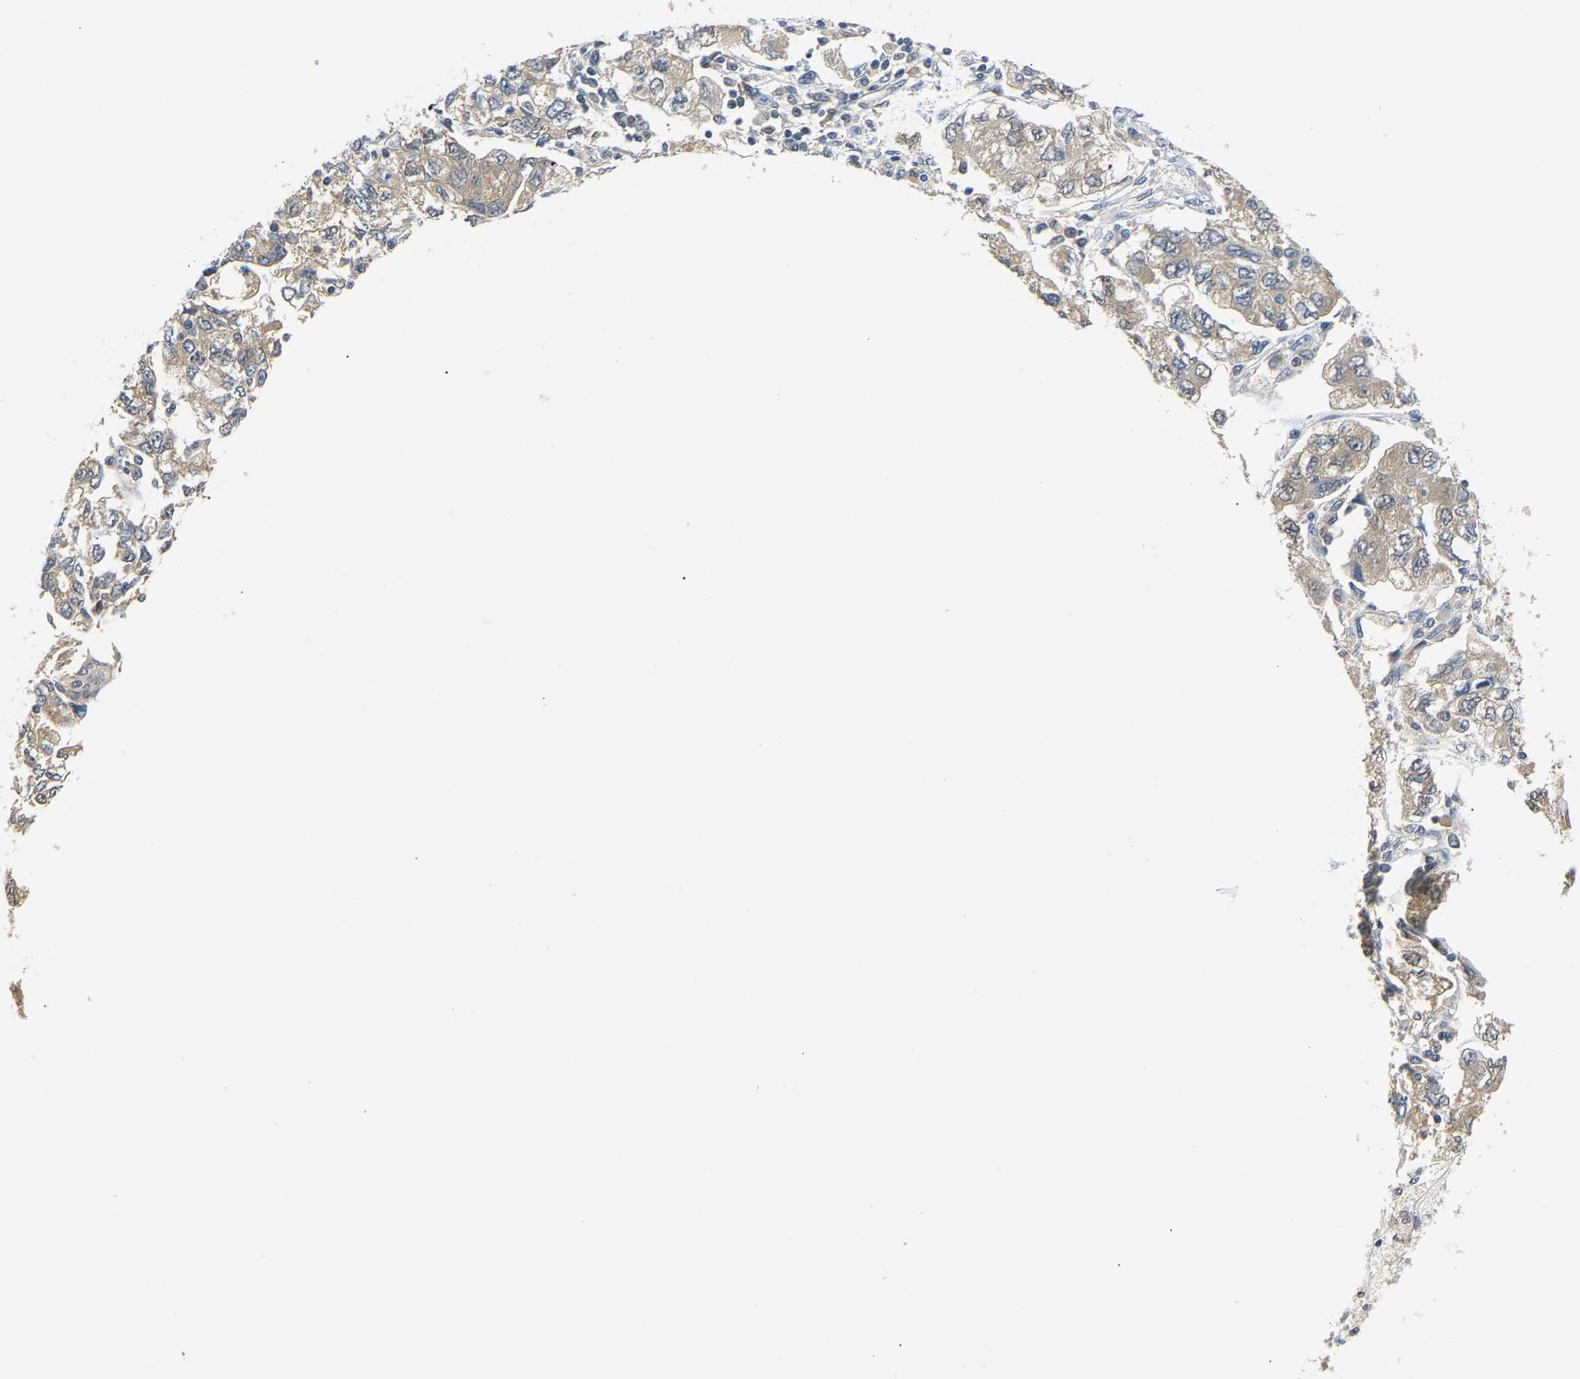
{"staining": {"intensity": "weak", "quantity": ">75%", "location": "cytoplasmic/membranous"}, "tissue": "ovarian cancer", "cell_type": "Tumor cells", "image_type": "cancer", "snomed": [{"axis": "morphology", "description": "Carcinoma, NOS"}, {"axis": "morphology", "description": "Cystadenocarcinoma, serous, NOS"}, {"axis": "topography", "description": "Ovary"}], "caption": "Ovarian cancer stained for a protein (brown) shows weak cytoplasmic/membranous positive positivity in approximately >75% of tumor cells.", "gene": "ARHGEF12", "patient": {"sex": "female", "age": 69}}